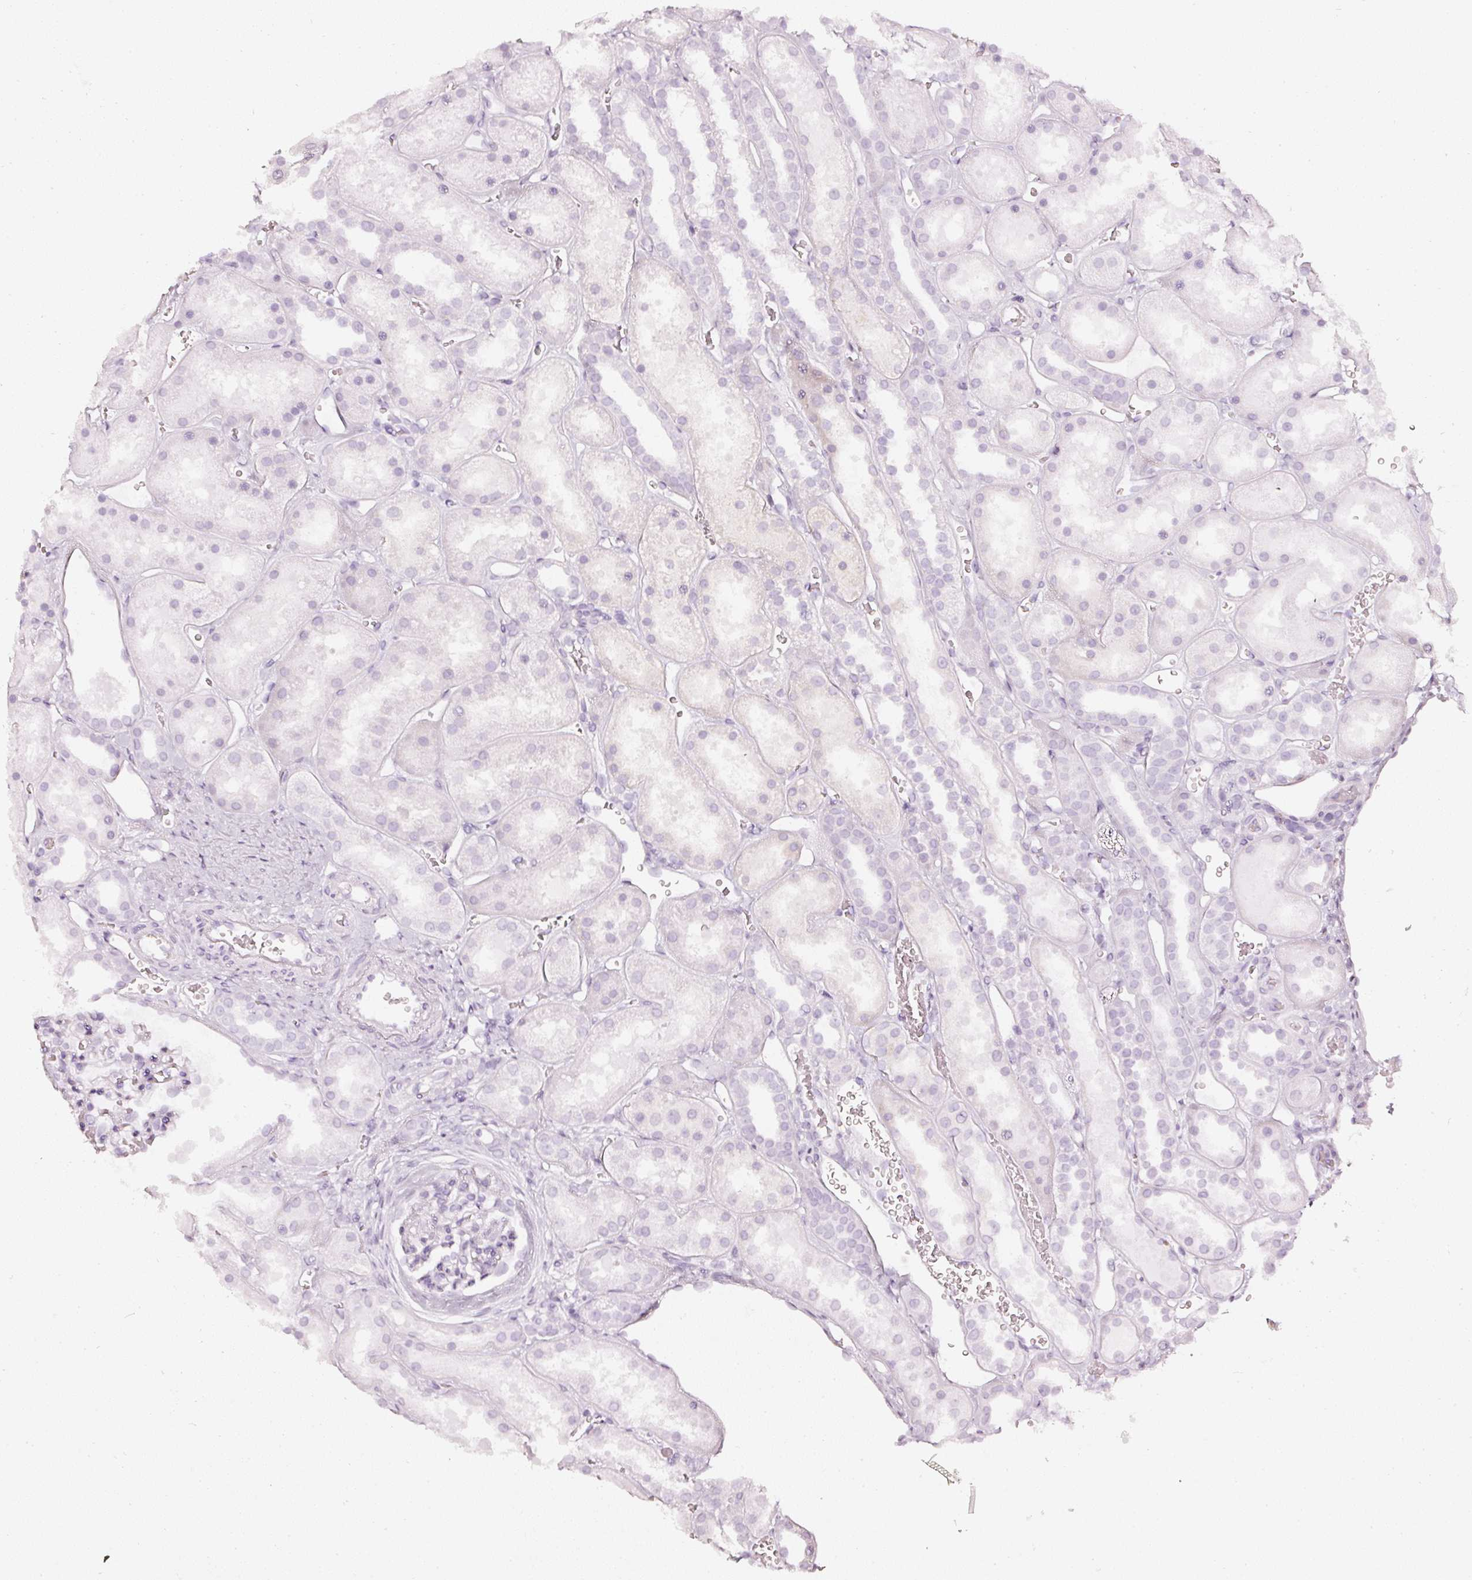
{"staining": {"intensity": "negative", "quantity": "none", "location": "none"}, "tissue": "kidney", "cell_type": "Cells in glomeruli", "image_type": "normal", "snomed": [{"axis": "morphology", "description": "Normal tissue, NOS"}, {"axis": "topography", "description": "Kidney"}], "caption": "Immunohistochemistry (IHC) photomicrograph of unremarkable human kidney stained for a protein (brown), which displays no positivity in cells in glomeruli.", "gene": "CNP", "patient": {"sex": "female", "age": 41}}